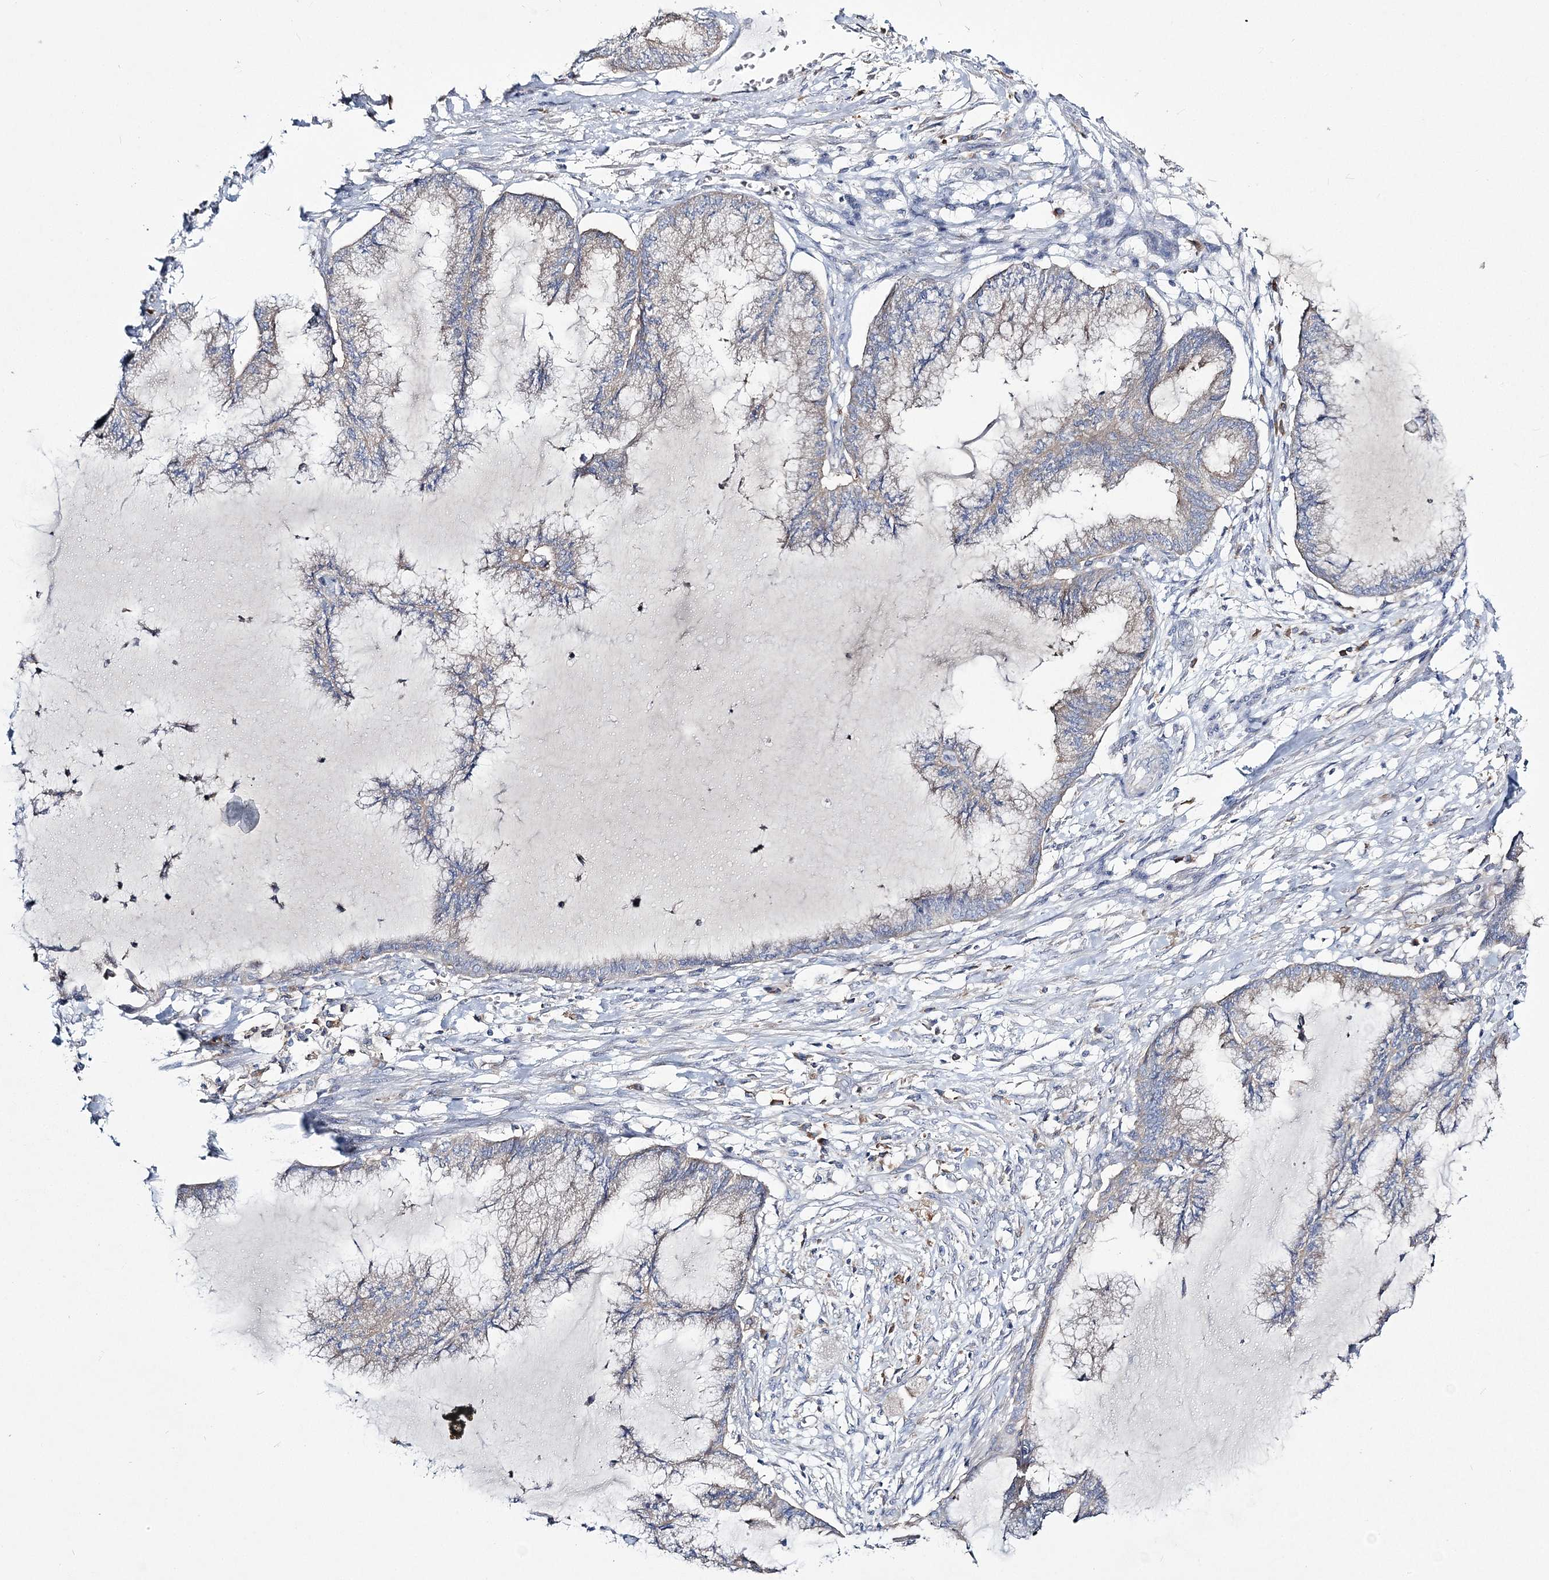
{"staining": {"intensity": "weak", "quantity": "<25%", "location": "cytoplasmic/membranous"}, "tissue": "endometrial cancer", "cell_type": "Tumor cells", "image_type": "cancer", "snomed": [{"axis": "morphology", "description": "Adenocarcinoma, NOS"}, {"axis": "topography", "description": "Endometrium"}], "caption": "Endometrial cancer stained for a protein using immunohistochemistry reveals no staining tumor cells.", "gene": "ATP11B", "patient": {"sex": "female", "age": 86}}